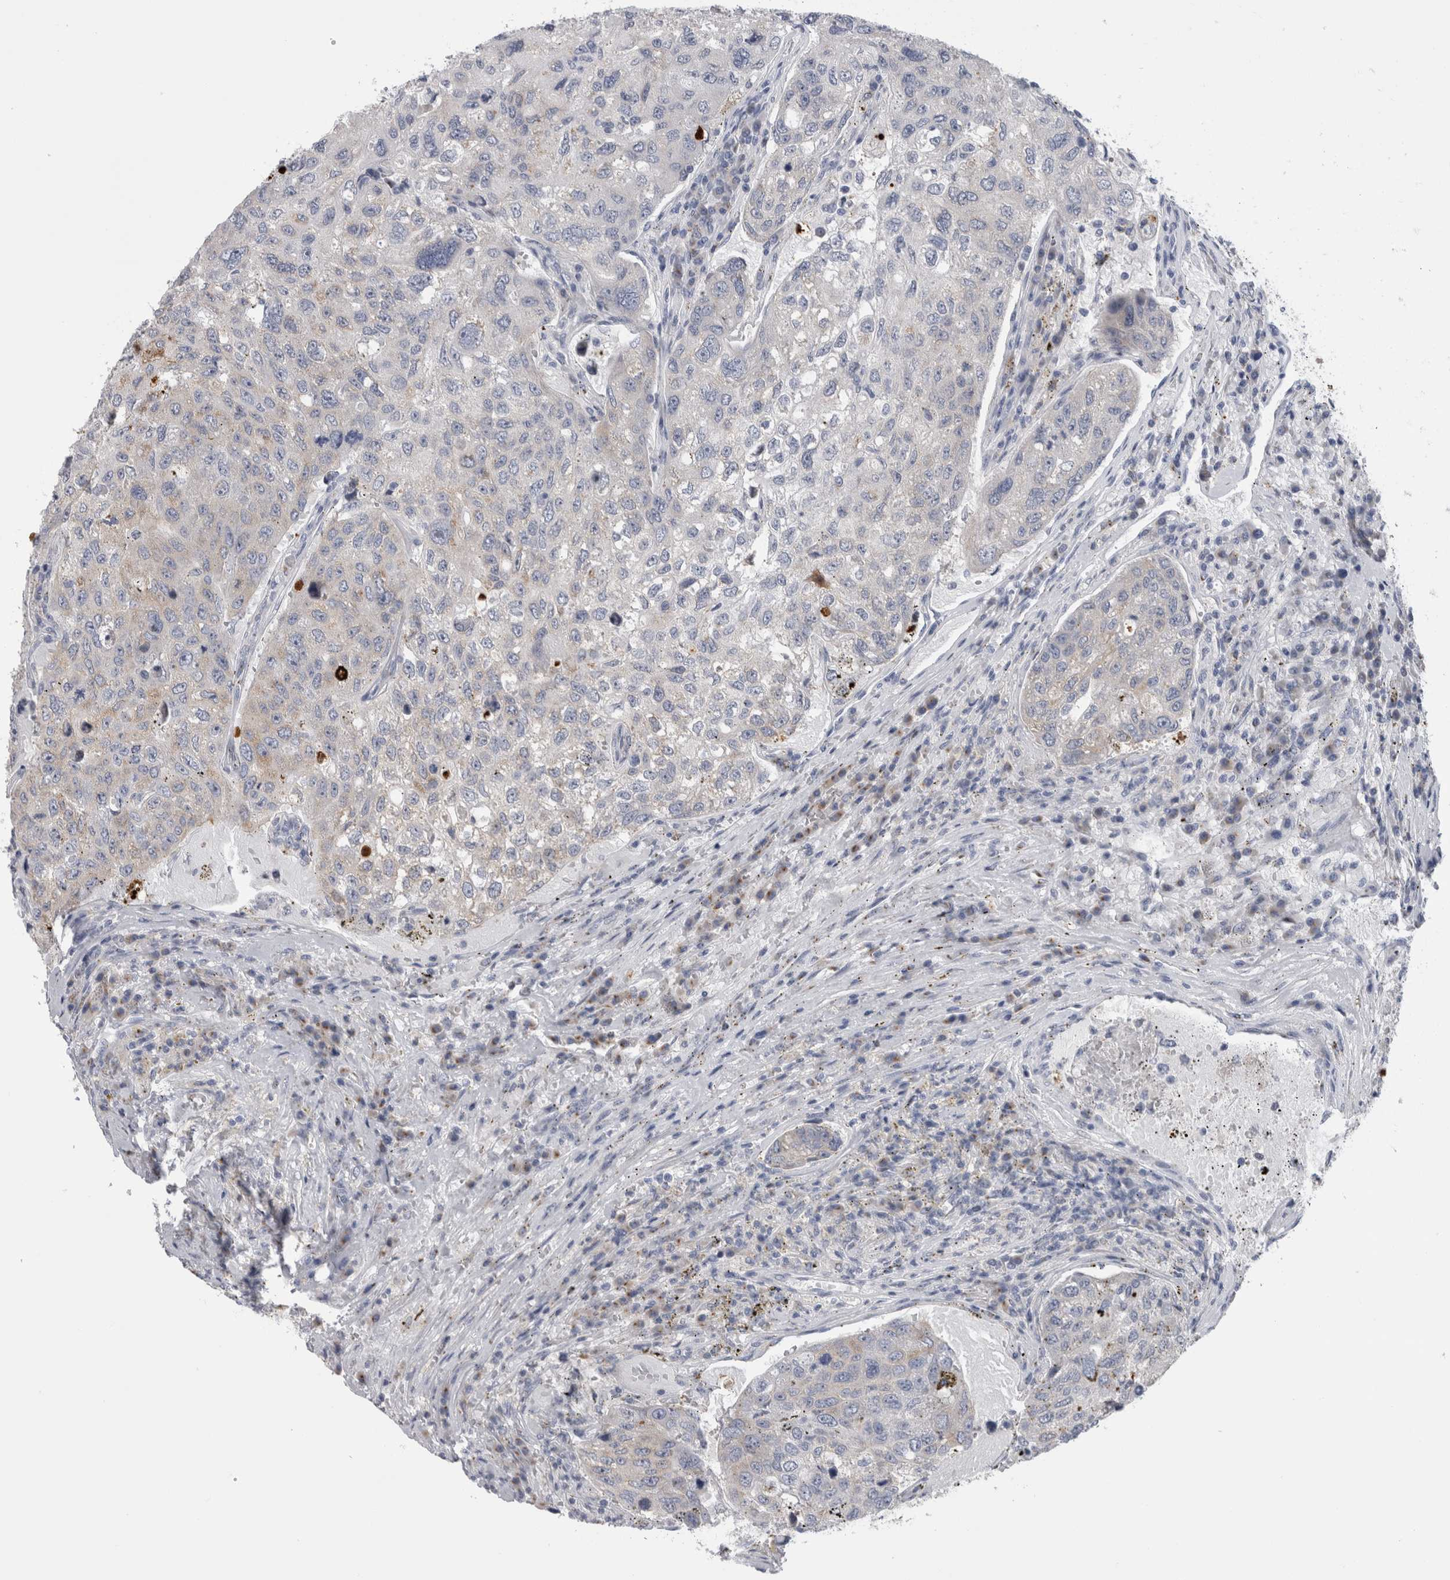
{"staining": {"intensity": "negative", "quantity": "none", "location": "none"}, "tissue": "urothelial cancer", "cell_type": "Tumor cells", "image_type": "cancer", "snomed": [{"axis": "morphology", "description": "Urothelial carcinoma, High grade"}, {"axis": "topography", "description": "Lymph node"}, {"axis": "topography", "description": "Urinary bladder"}], "caption": "A high-resolution histopathology image shows immunohistochemistry staining of urothelial cancer, which demonstrates no significant staining in tumor cells.", "gene": "AKAP9", "patient": {"sex": "male", "age": 51}}